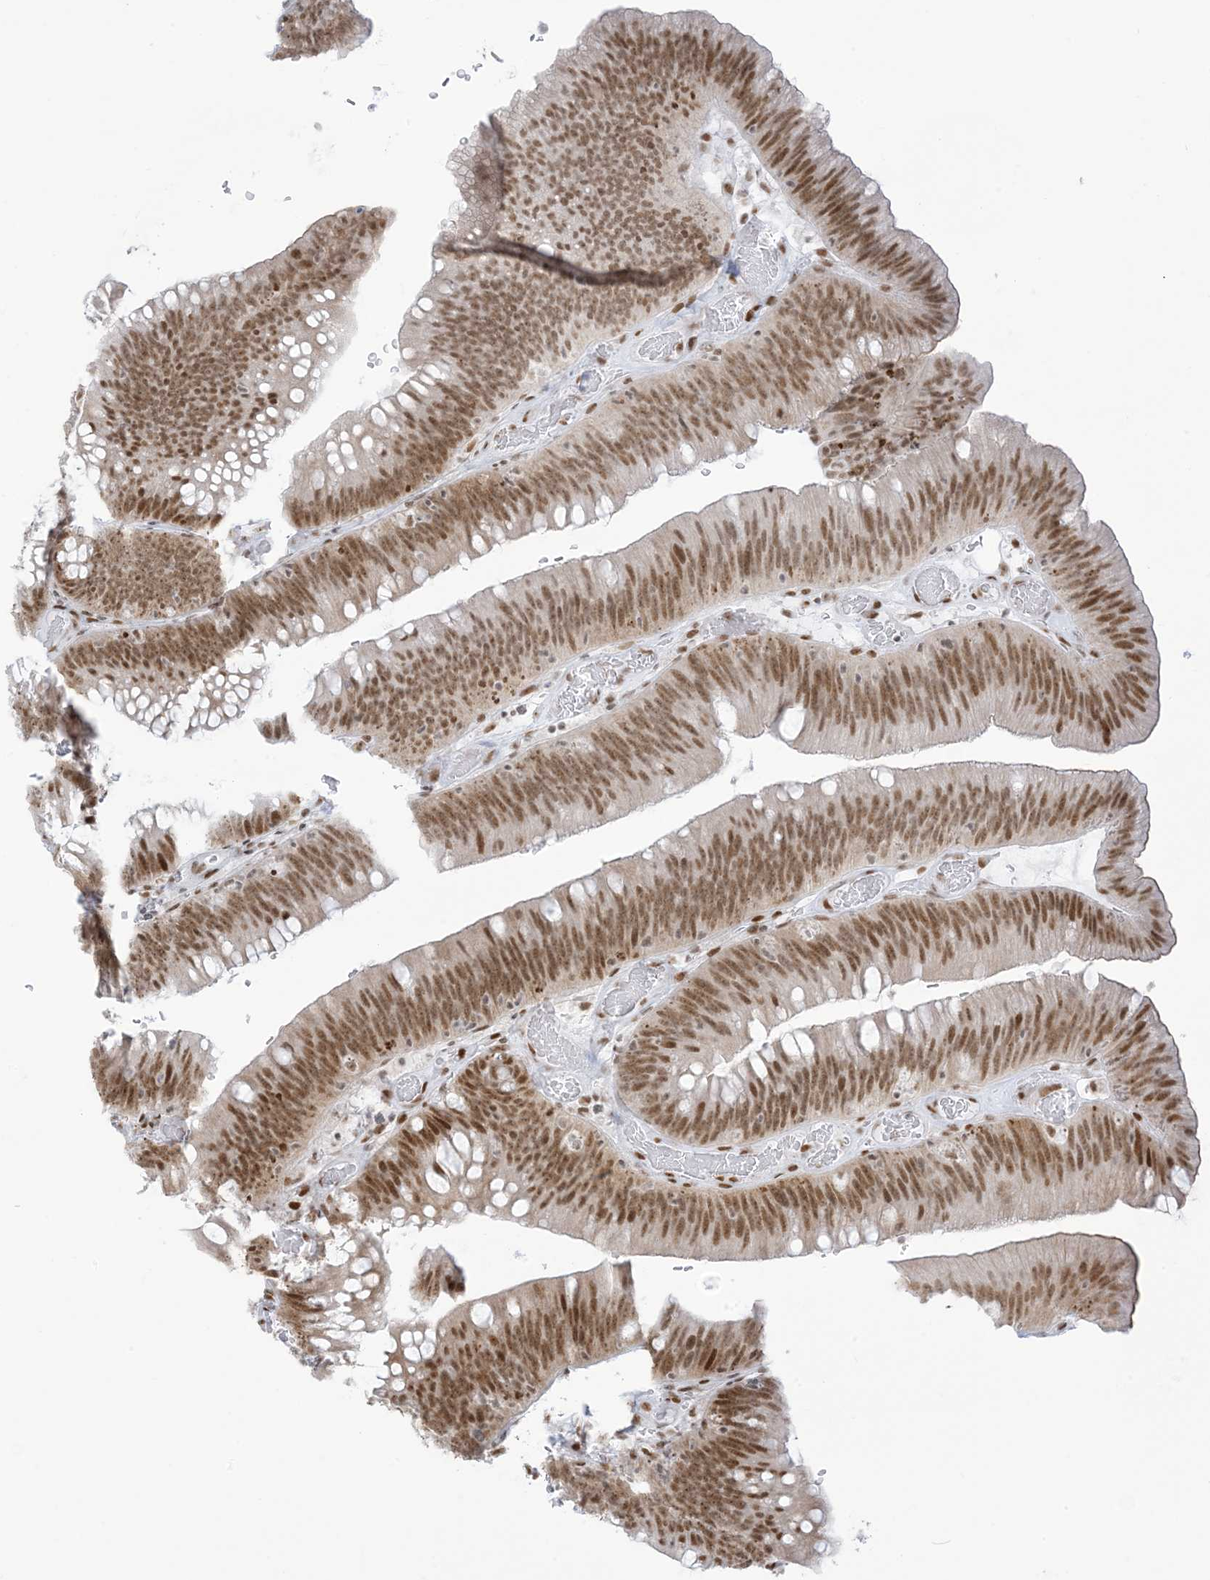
{"staining": {"intensity": "moderate", "quantity": ">75%", "location": "nuclear"}, "tissue": "colorectal cancer", "cell_type": "Tumor cells", "image_type": "cancer", "snomed": [{"axis": "morphology", "description": "Normal tissue, NOS"}, {"axis": "topography", "description": "Colon"}], "caption": "A medium amount of moderate nuclear positivity is identified in about >75% of tumor cells in colorectal cancer tissue.", "gene": "STAG1", "patient": {"sex": "female", "age": 82}}